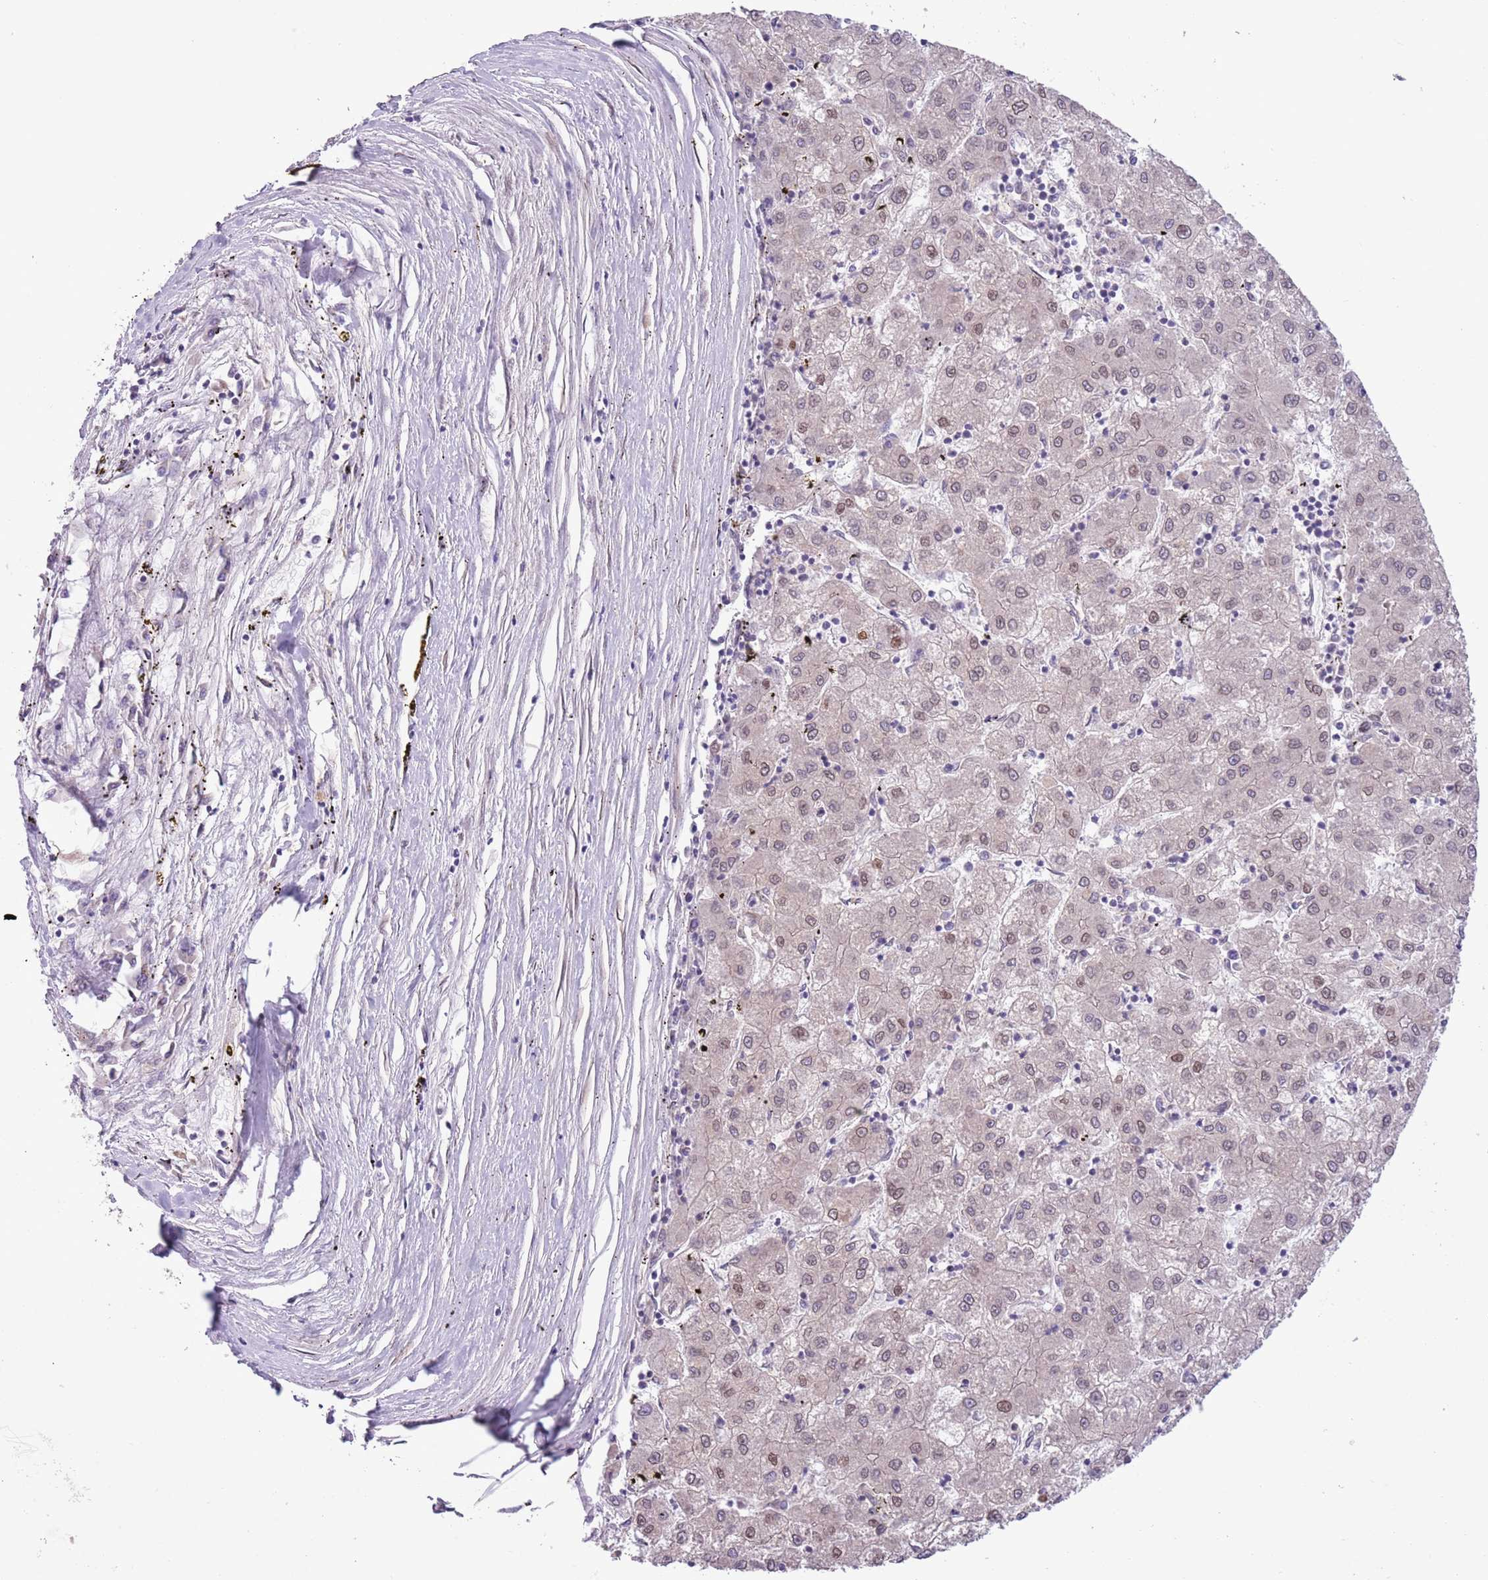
{"staining": {"intensity": "weak", "quantity": ">75%", "location": "nuclear"}, "tissue": "liver cancer", "cell_type": "Tumor cells", "image_type": "cancer", "snomed": [{"axis": "morphology", "description": "Carcinoma, Hepatocellular, NOS"}, {"axis": "topography", "description": "Liver"}], "caption": "Immunohistochemistry (IHC) micrograph of neoplastic tissue: liver cancer stained using immunohistochemistry reveals low levels of weak protein expression localized specifically in the nuclear of tumor cells, appearing as a nuclear brown color.", "gene": "CCND2", "patient": {"sex": "male", "age": 72}}